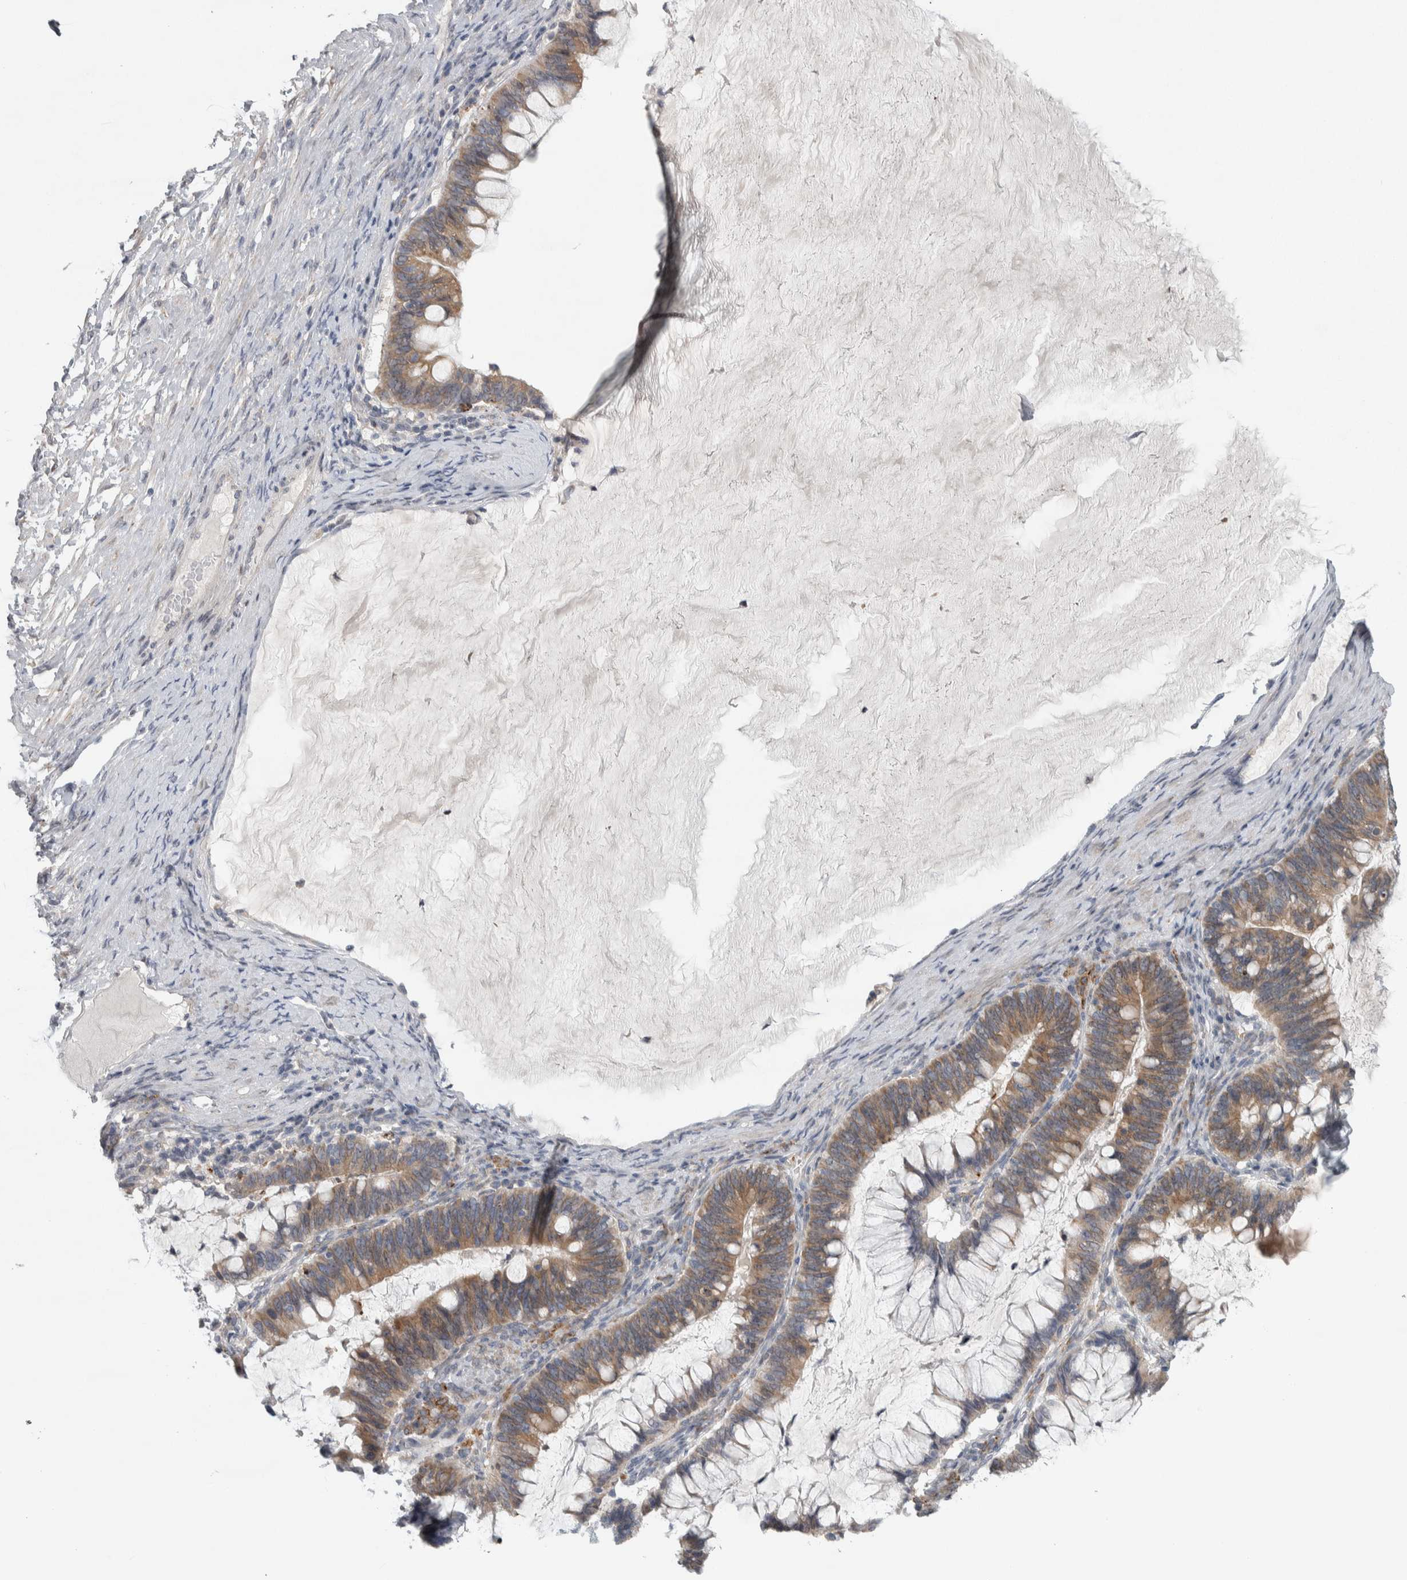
{"staining": {"intensity": "moderate", "quantity": ">75%", "location": "cytoplasmic/membranous"}, "tissue": "ovarian cancer", "cell_type": "Tumor cells", "image_type": "cancer", "snomed": [{"axis": "morphology", "description": "Cystadenocarcinoma, mucinous, NOS"}, {"axis": "topography", "description": "Ovary"}], "caption": "The photomicrograph demonstrates immunohistochemical staining of ovarian cancer (mucinous cystadenocarcinoma). There is moderate cytoplasmic/membranous expression is present in about >75% of tumor cells.", "gene": "SIGMAR1", "patient": {"sex": "female", "age": 61}}